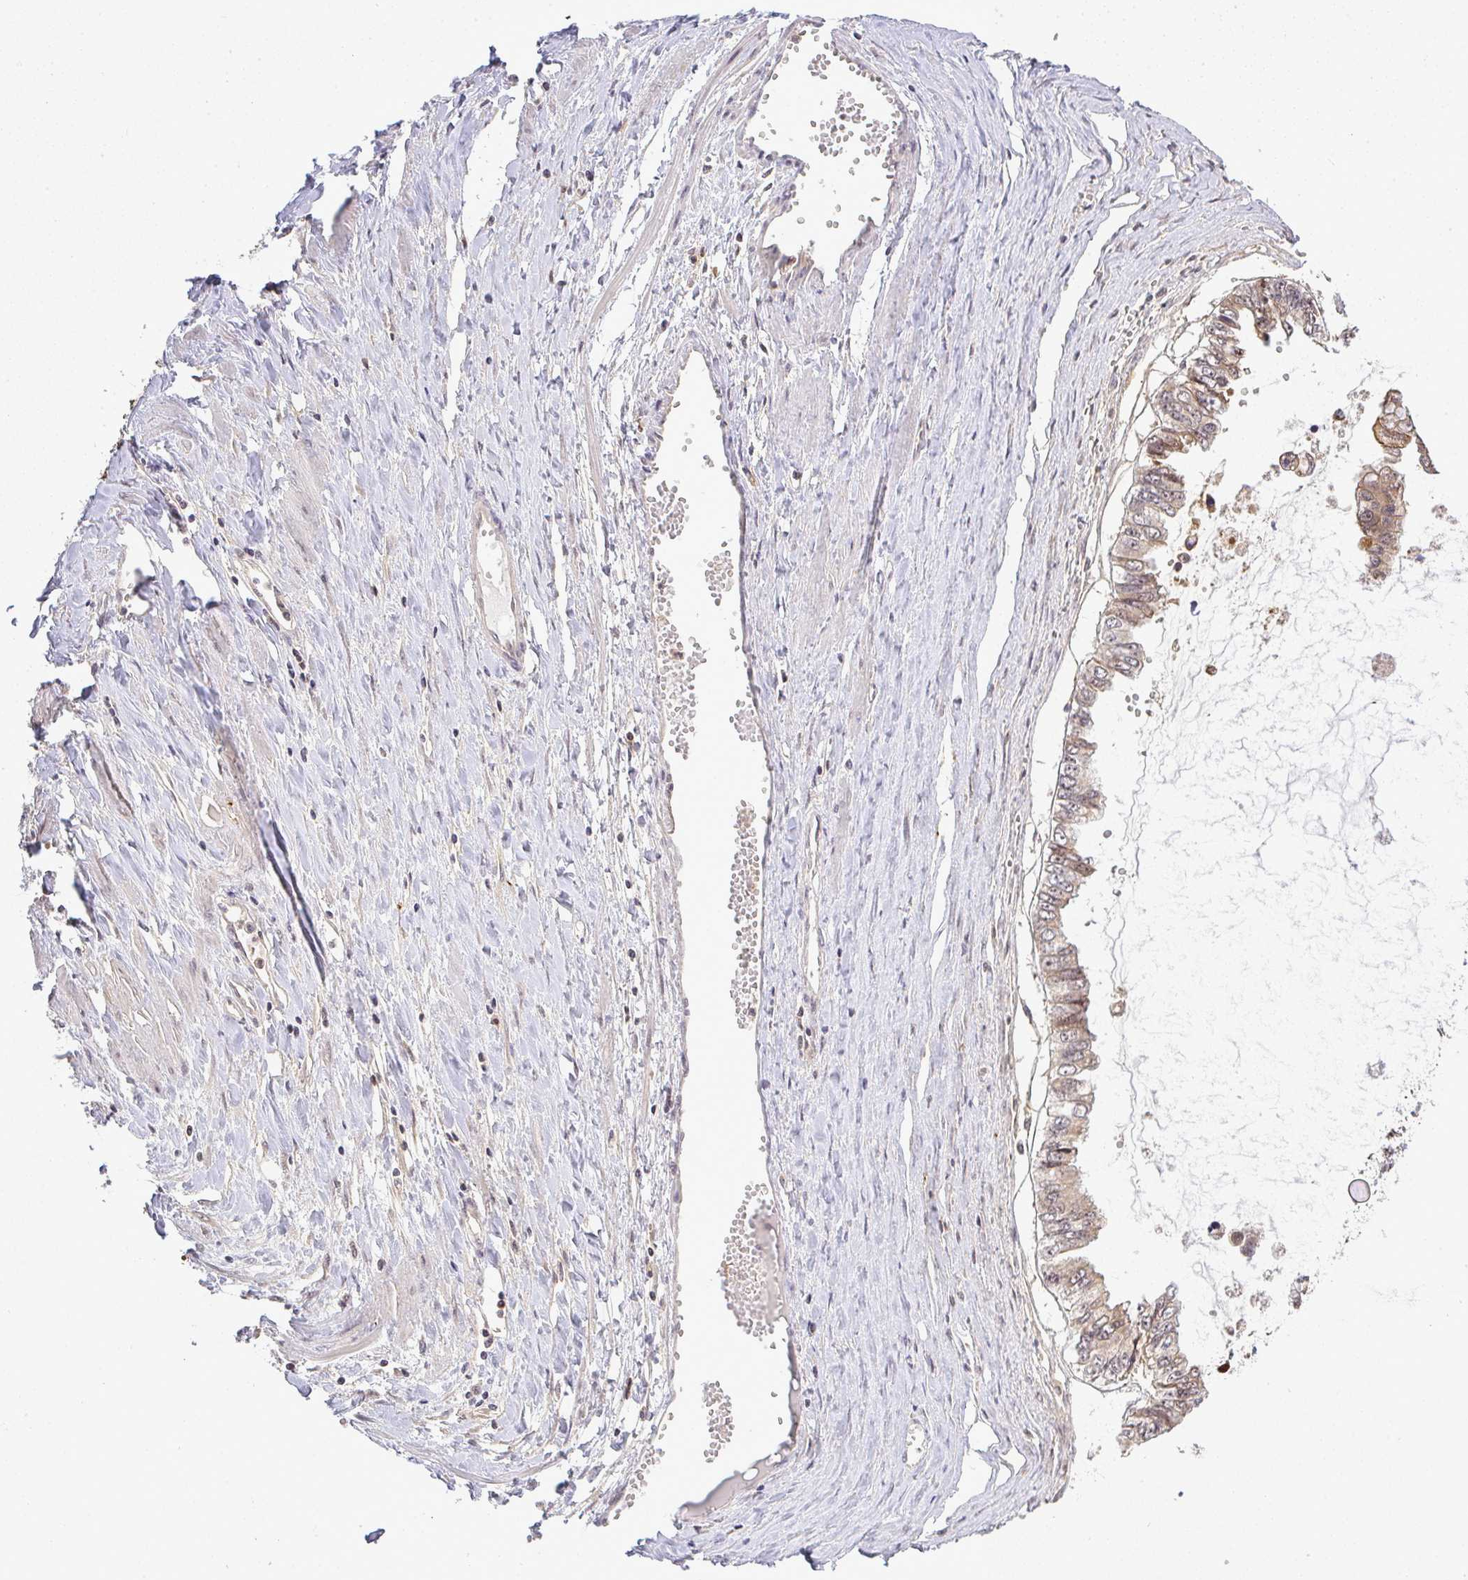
{"staining": {"intensity": "weak", "quantity": ">75%", "location": "cytoplasmic/membranous,nuclear"}, "tissue": "ovarian cancer", "cell_type": "Tumor cells", "image_type": "cancer", "snomed": [{"axis": "morphology", "description": "Cystadenocarcinoma, mucinous, NOS"}, {"axis": "topography", "description": "Ovary"}], "caption": "Weak cytoplasmic/membranous and nuclear protein positivity is appreciated in about >75% of tumor cells in ovarian cancer (mucinous cystadenocarcinoma).", "gene": "FAM153A", "patient": {"sex": "female", "age": 72}}